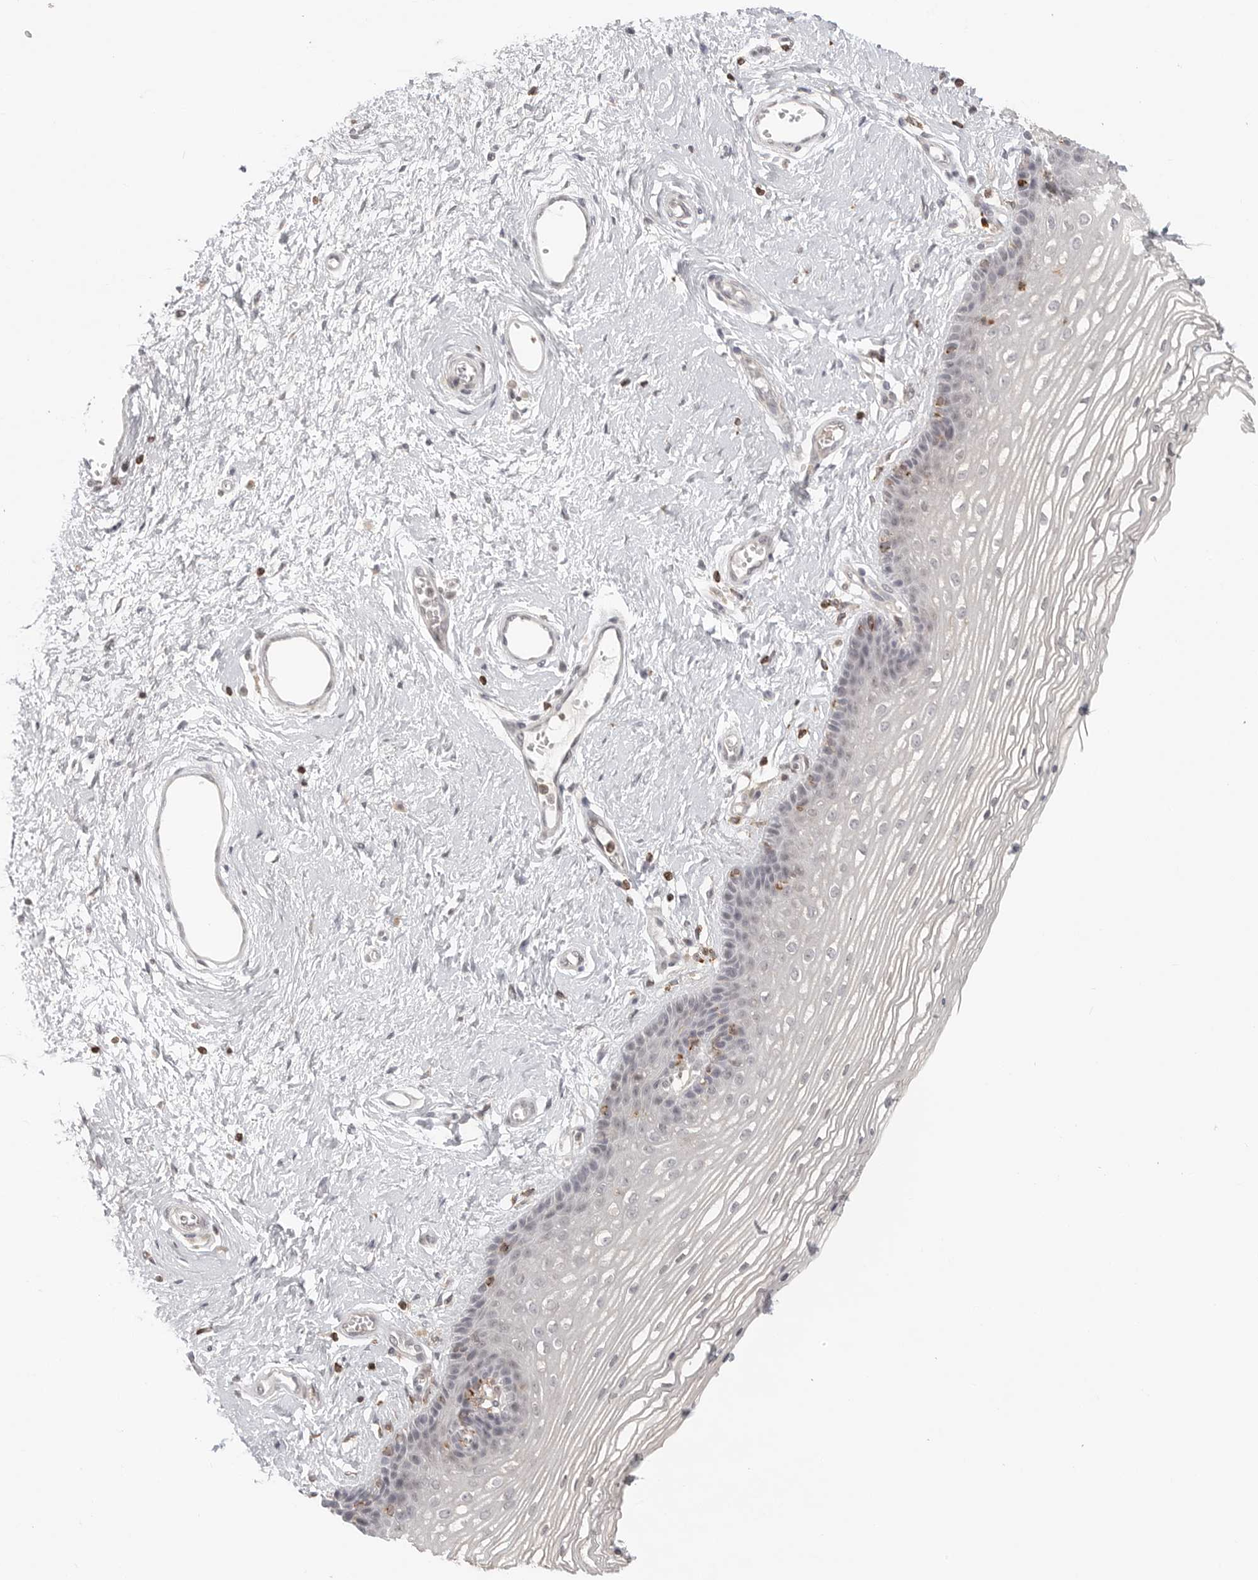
{"staining": {"intensity": "negative", "quantity": "none", "location": "none"}, "tissue": "vagina", "cell_type": "Squamous epithelial cells", "image_type": "normal", "snomed": [{"axis": "morphology", "description": "Normal tissue, NOS"}, {"axis": "topography", "description": "Vagina"}], "caption": "High power microscopy photomicrograph of an immunohistochemistry (IHC) photomicrograph of unremarkable vagina, revealing no significant positivity in squamous epithelial cells. The staining is performed using DAB brown chromogen with nuclei counter-stained in using hematoxylin.", "gene": "SH3KBP1", "patient": {"sex": "female", "age": 46}}